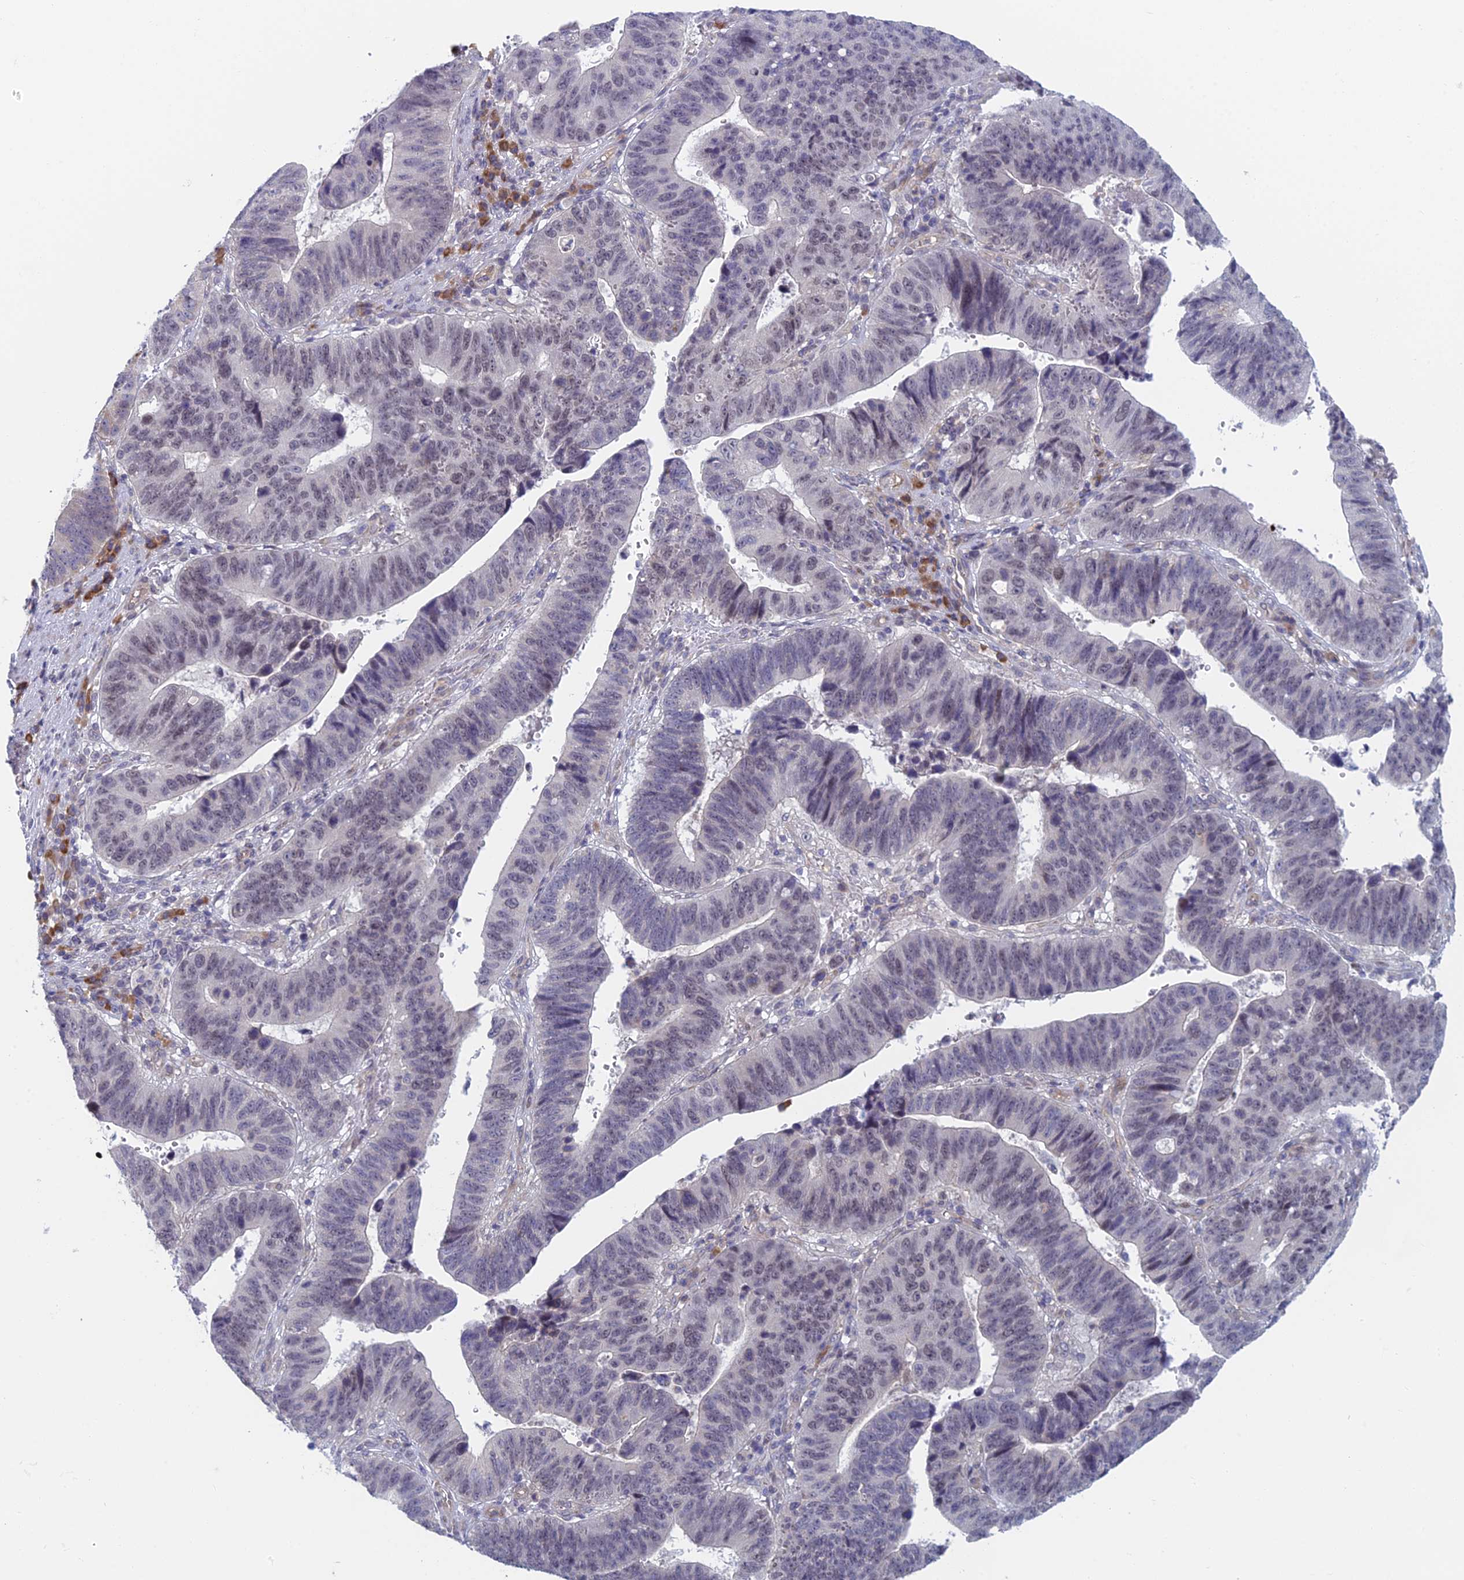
{"staining": {"intensity": "negative", "quantity": "none", "location": "none"}, "tissue": "stomach cancer", "cell_type": "Tumor cells", "image_type": "cancer", "snomed": [{"axis": "morphology", "description": "Adenocarcinoma, NOS"}, {"axis": "topography", "description": "Stomach"}], "caption": "The photomicrograph reveals no significant staining in tumor cells of adenocarcinoma (stomach).", "gene": "PPP1R26", "patient": {"sex": "male", "age": 59}}